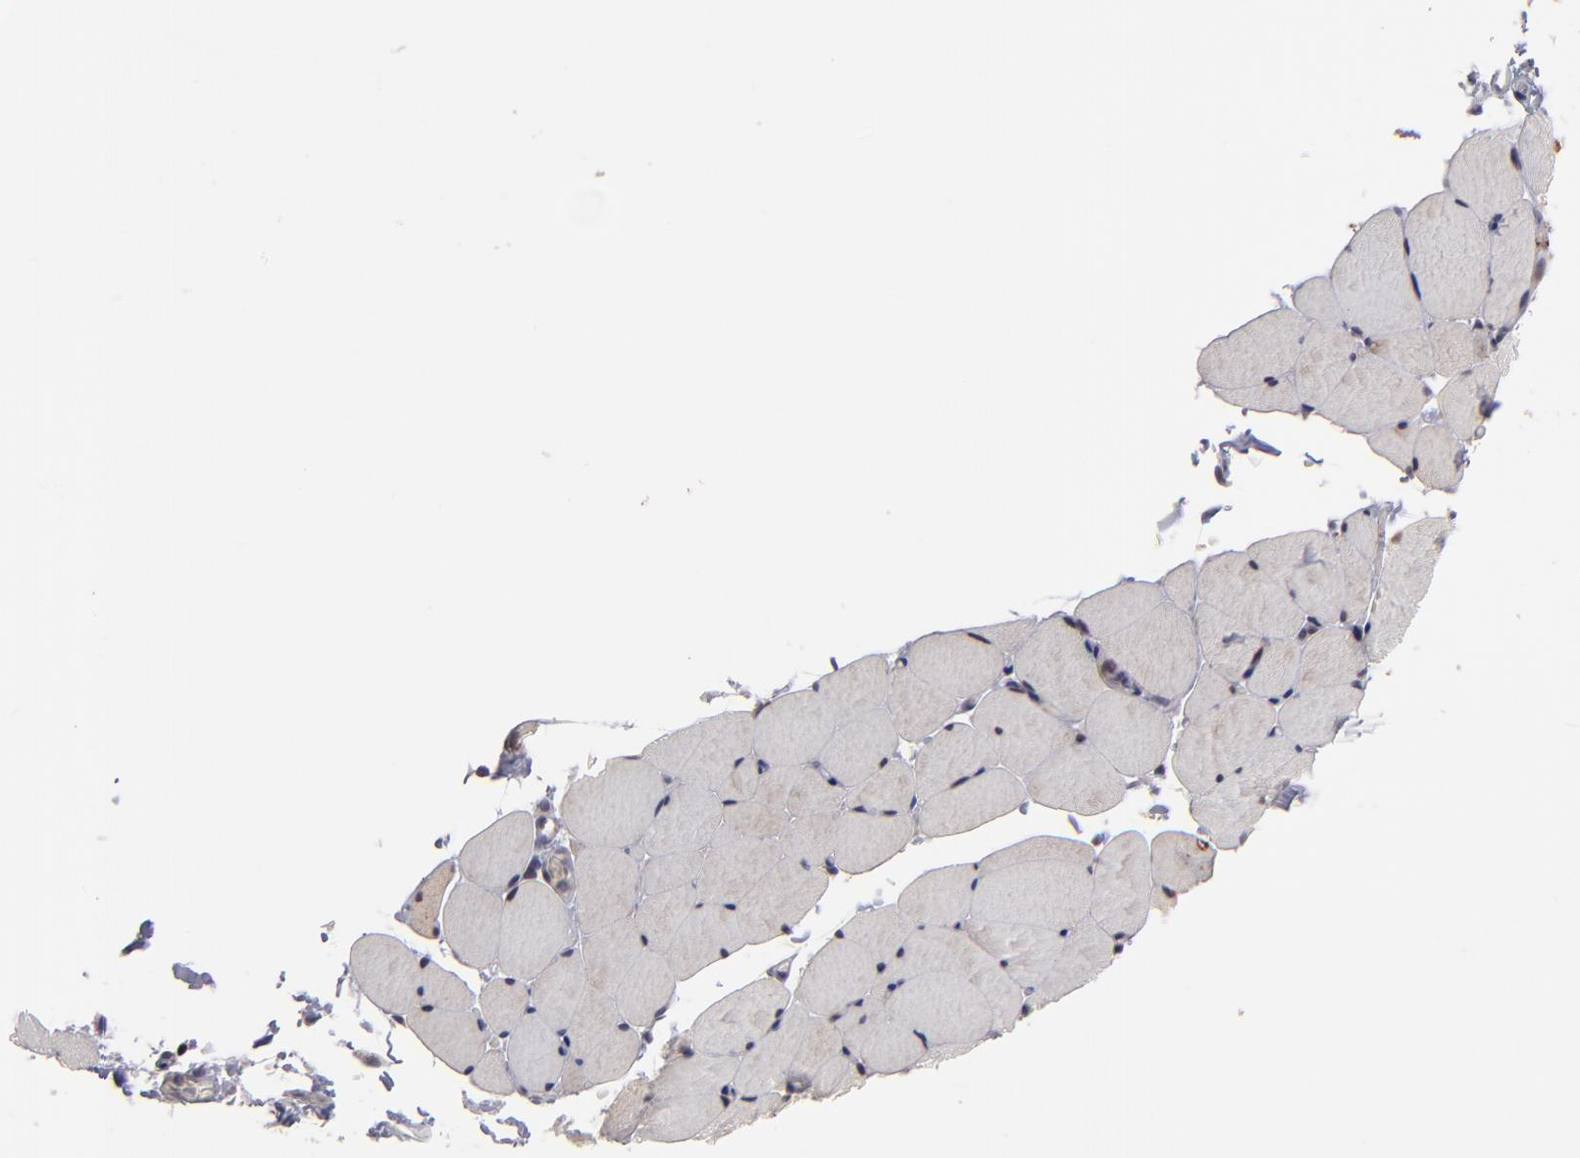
{"staining": {"intensity": "moderate", "quantity": "<25%", "location": "cytoplasmic/membranous,nuclear"}, "tissue": "skeletal muscle", "cell_type": "Myocytes", "image_type": "normal", "snomed": [{"axis": "morphology", "description": "Normal tissue, NOS"}, {"axis": "topography", "description": "Skeletal muscle"}, {"axis": "topography", "description": "Parathyroid gland"}], "caption": "Protein staining of normal skeletal muscle demonstrates moderate cytoplasmic/membranous,nuclear staining in approximately <25% of myocytes.", "gene": "SLC15A1", "patient": {"sex": "female", "age": 37}}